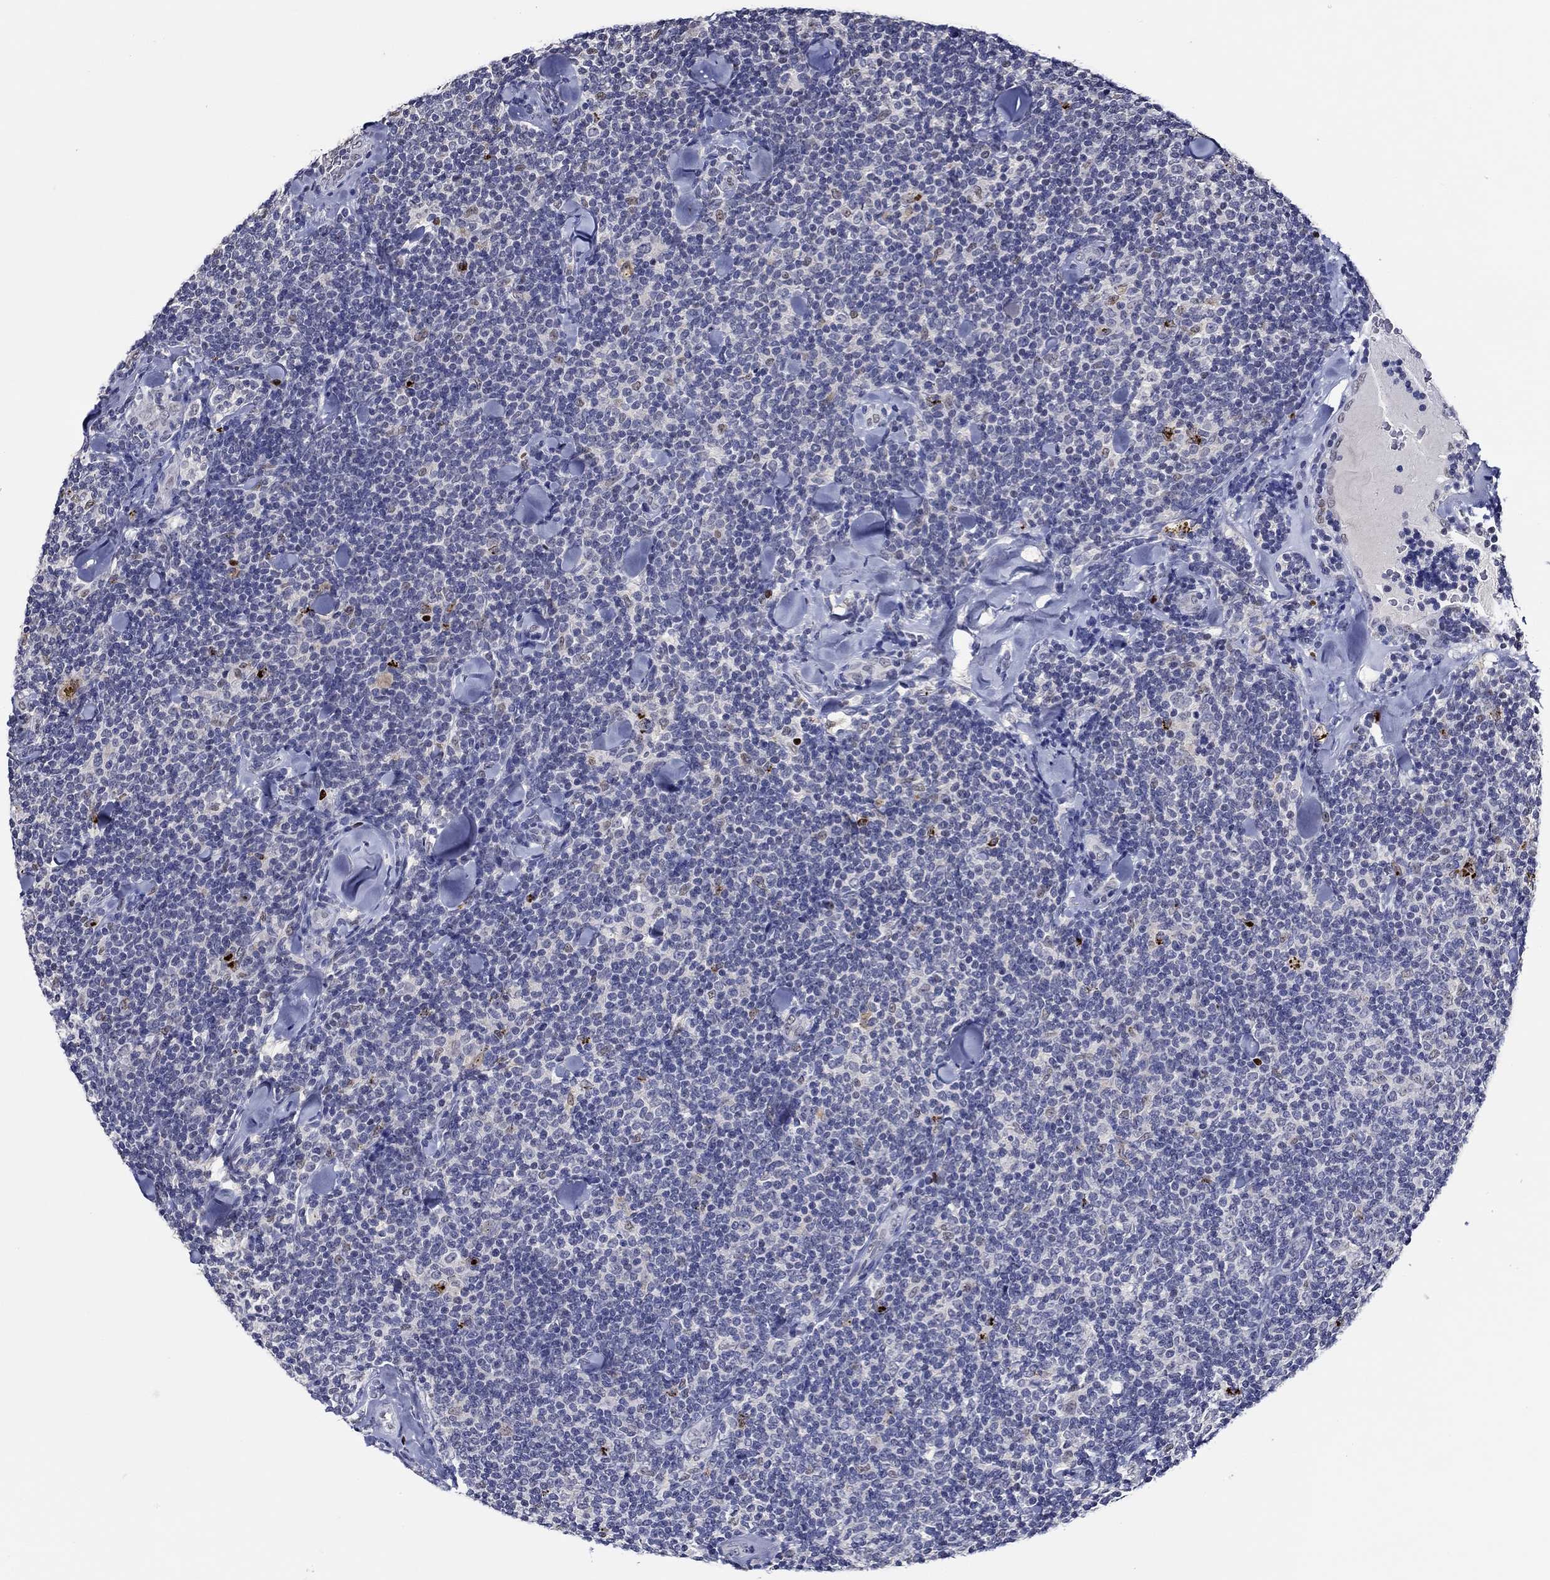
{"staining": {"intensity": "negative", "quantity": "none", "location": "none"}, "tissue": "lymphoma", "cell_type": "Tumor cells", "image_type": "cancer", "snomed": [{"axis": "morphology", "description": "Malignant lymphoma, non-Hodgkin's type, Low grade"}, {"axis": "topography", "description": "Lymph node"}], "caption": "Immunohistochemistry (IHC) of low-grade malignant lymphoma, non-Hodgkin's type exhibits no expression in tumor cells.", "gene": "GATA2", "patient": {"sex": "female", "age": 56}}